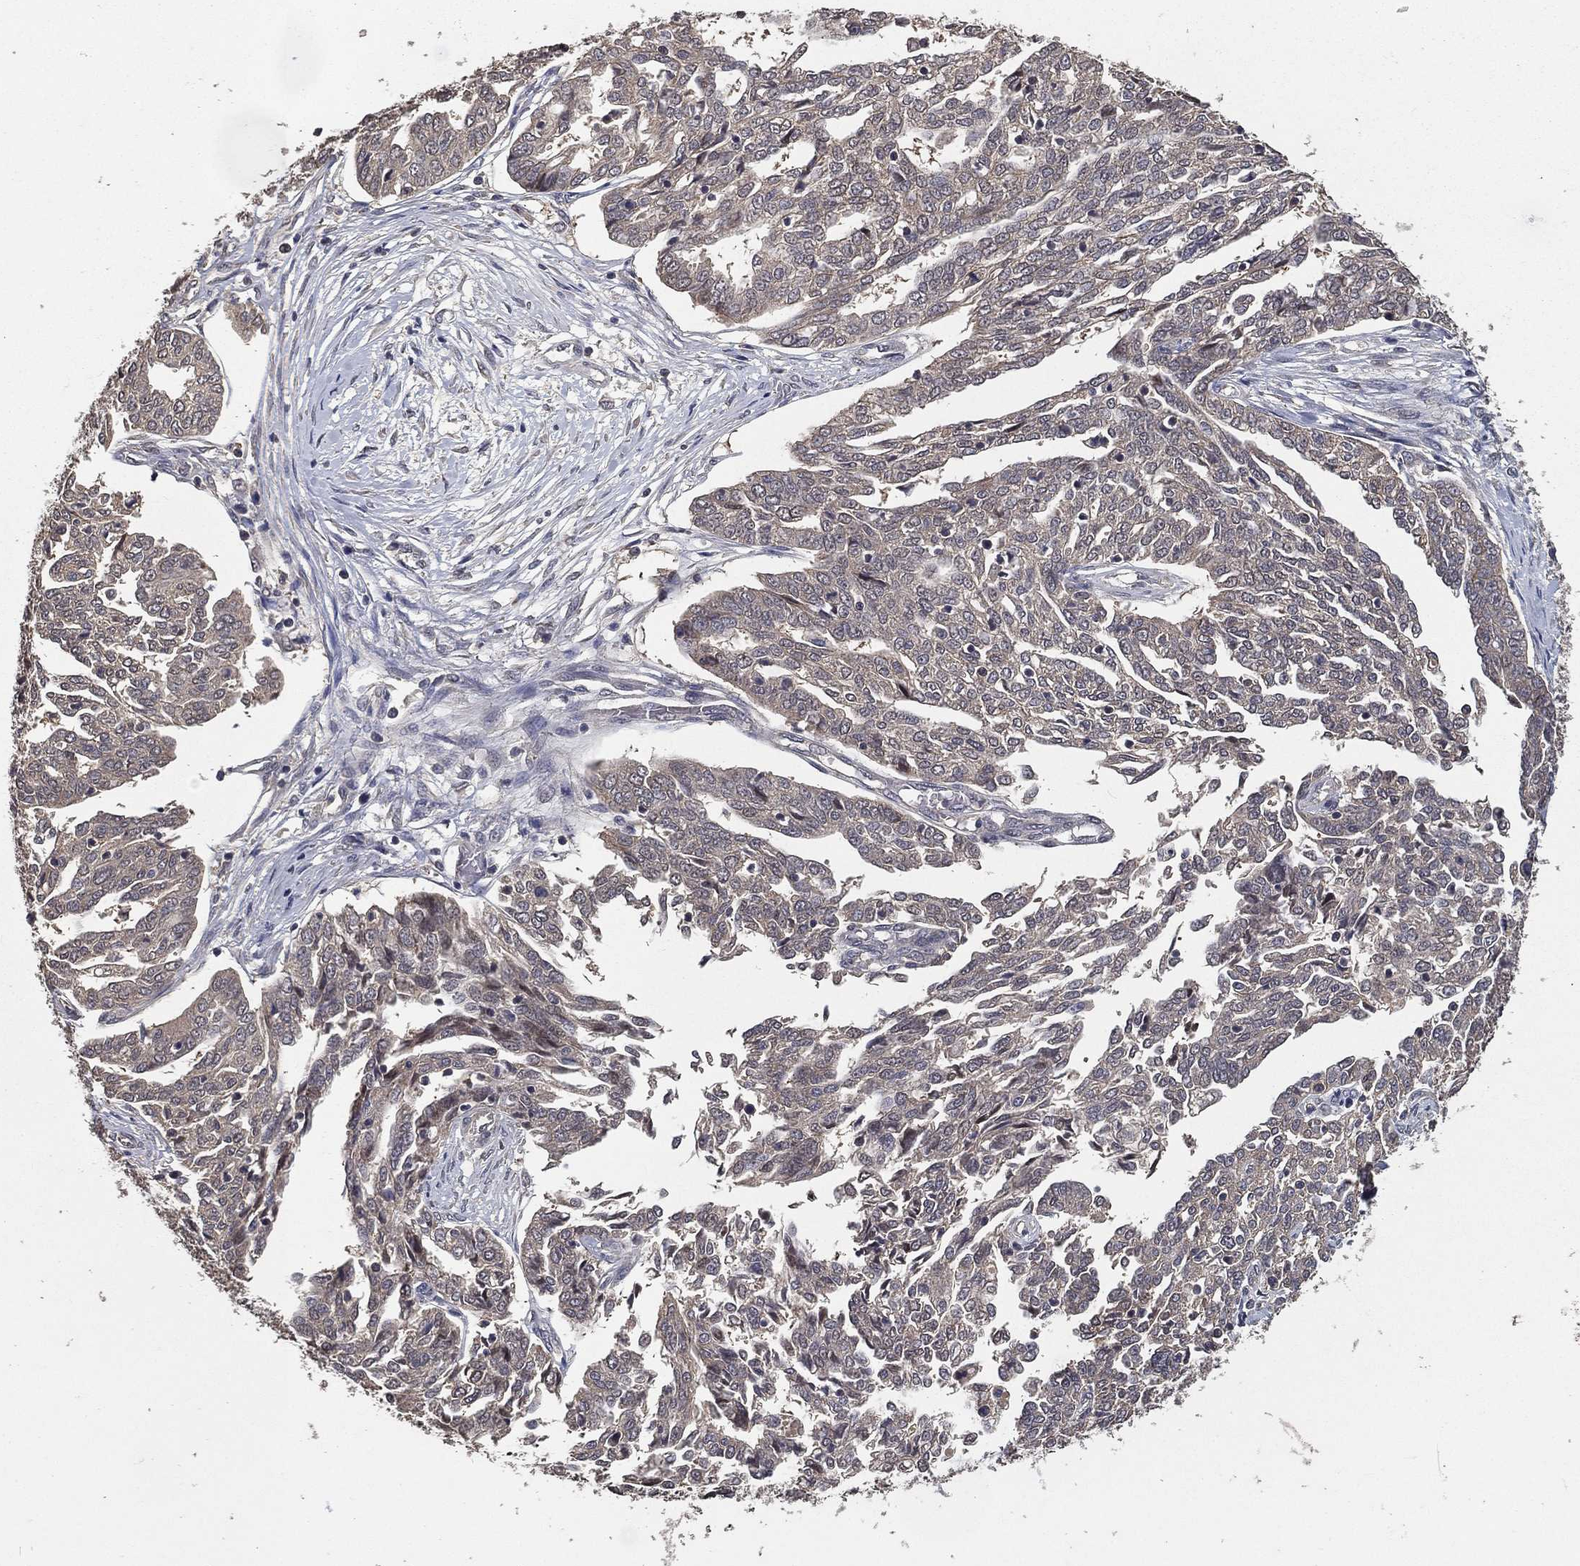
{"staining": {"intensity": "negative", "quantity": "none", "location": "none"}, "tissue": "ovarian cancer", "cell_type": "Tumor cells", "image_type": "cancer", "snomed": [{"axis": "morphology", "description": "Cystadenocarcinoma, serous, NOS"}, {"axis": "topography", "description": "Ovary"}], "caption": "The IHC histopathology image has no significant expression in tumor cells of serous cystadenocarcinoma (ovarian) tissue.", "gene": "PCNT", "patient": {"sex": "female", "age": 67}}